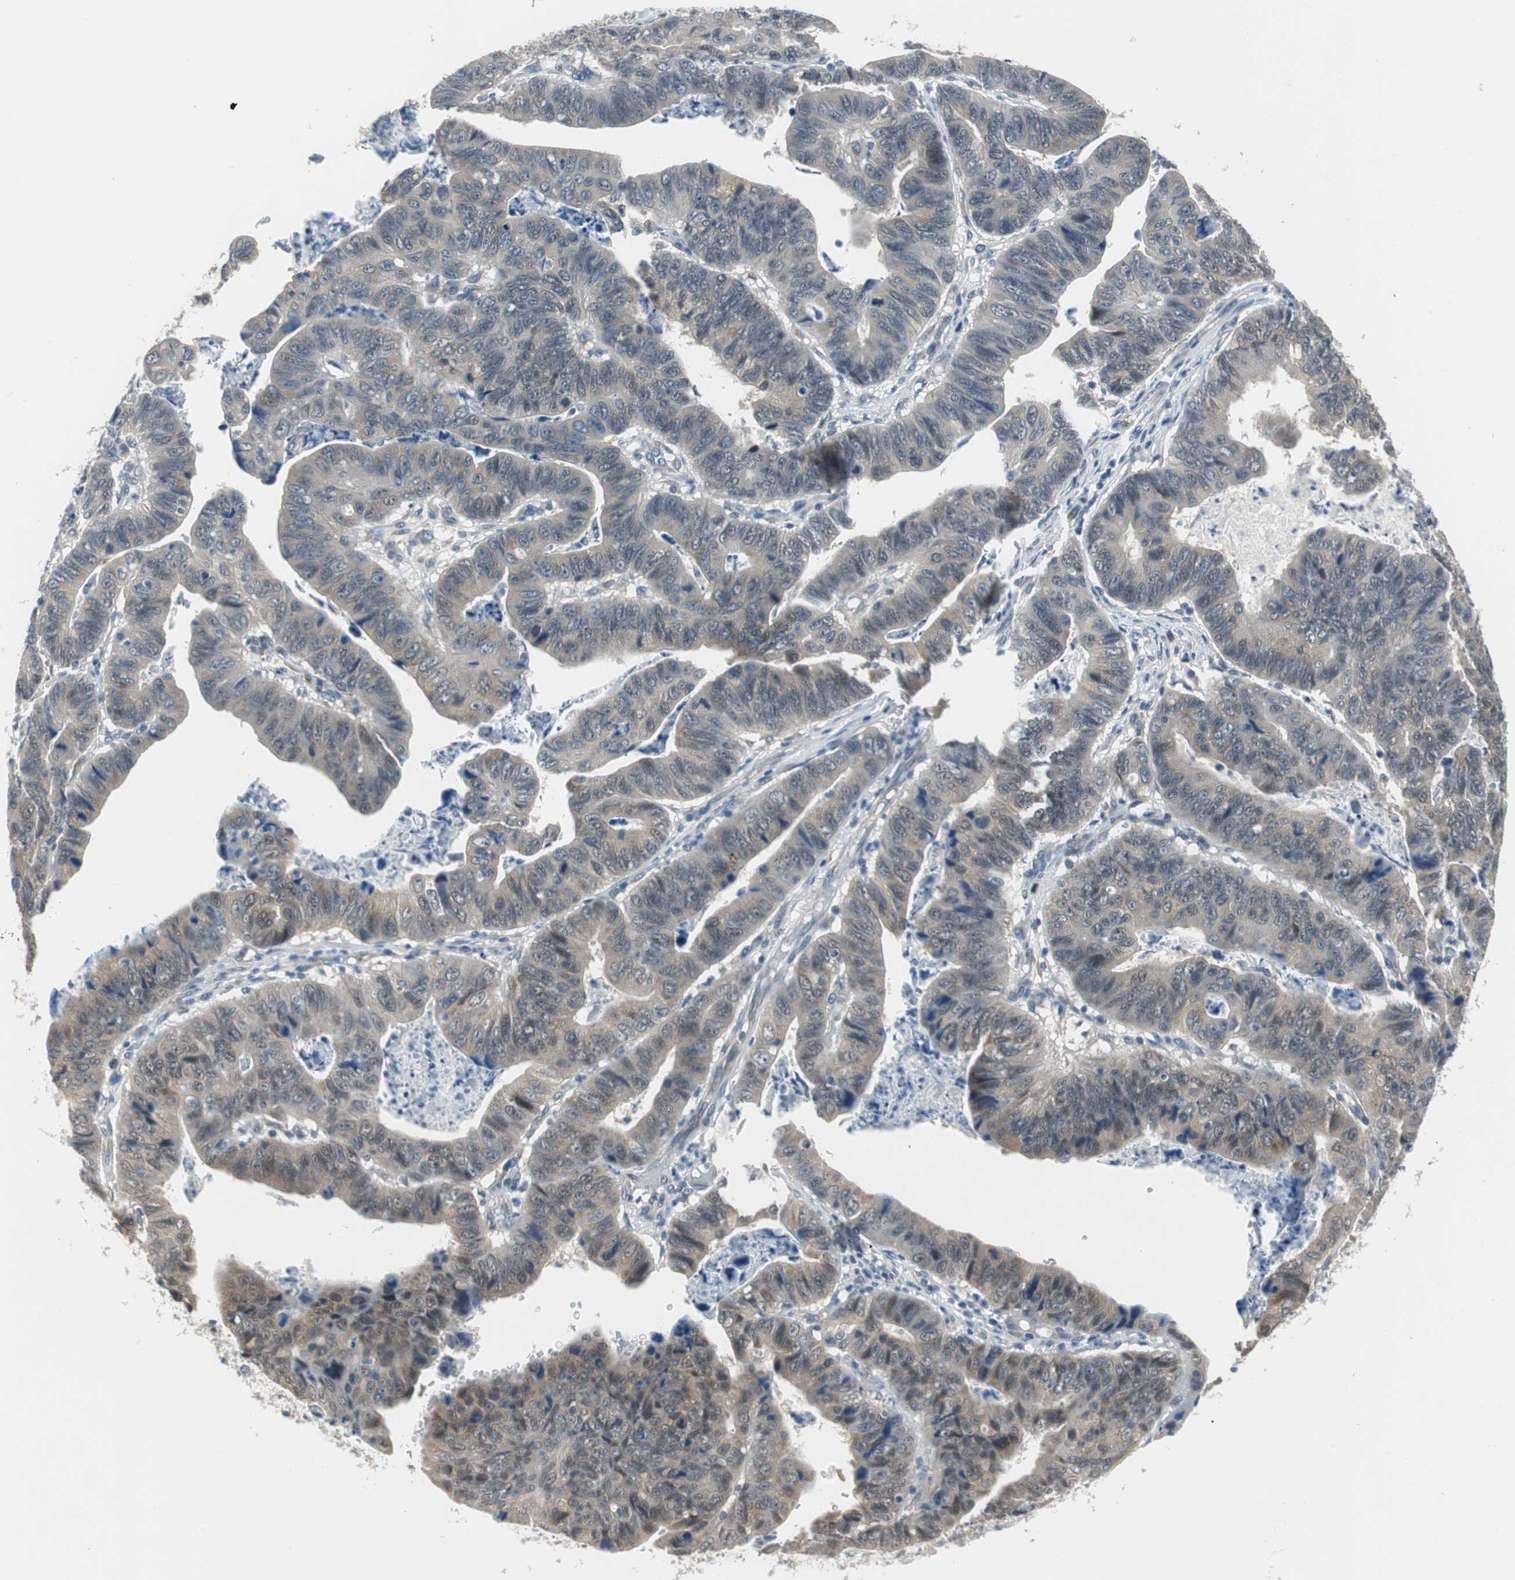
{"staining": {"intensity": "weak", "quantity": ">75%", "location": "cytoplasmic/membranous"}, "tissue": "stomach cancer", "cell_type": "Tumor cells", "image_type": "cancer", "snomed": [{"axis": "morphology", "description": "Adenocarcinoma, NOS"}, {"axis": "topography", "description": "Stomach, lower"}], "caption": "Tumor cells demonstrate weak cytoplasmic/membranous staining in approximately >75% of cells in stomach cancer (adenocarcinoma). (brown staining indicates protein expression, while blue staining denotes nuclei).", "gene": "PLAA", "patient": {"sex": "male", "age": 77}}